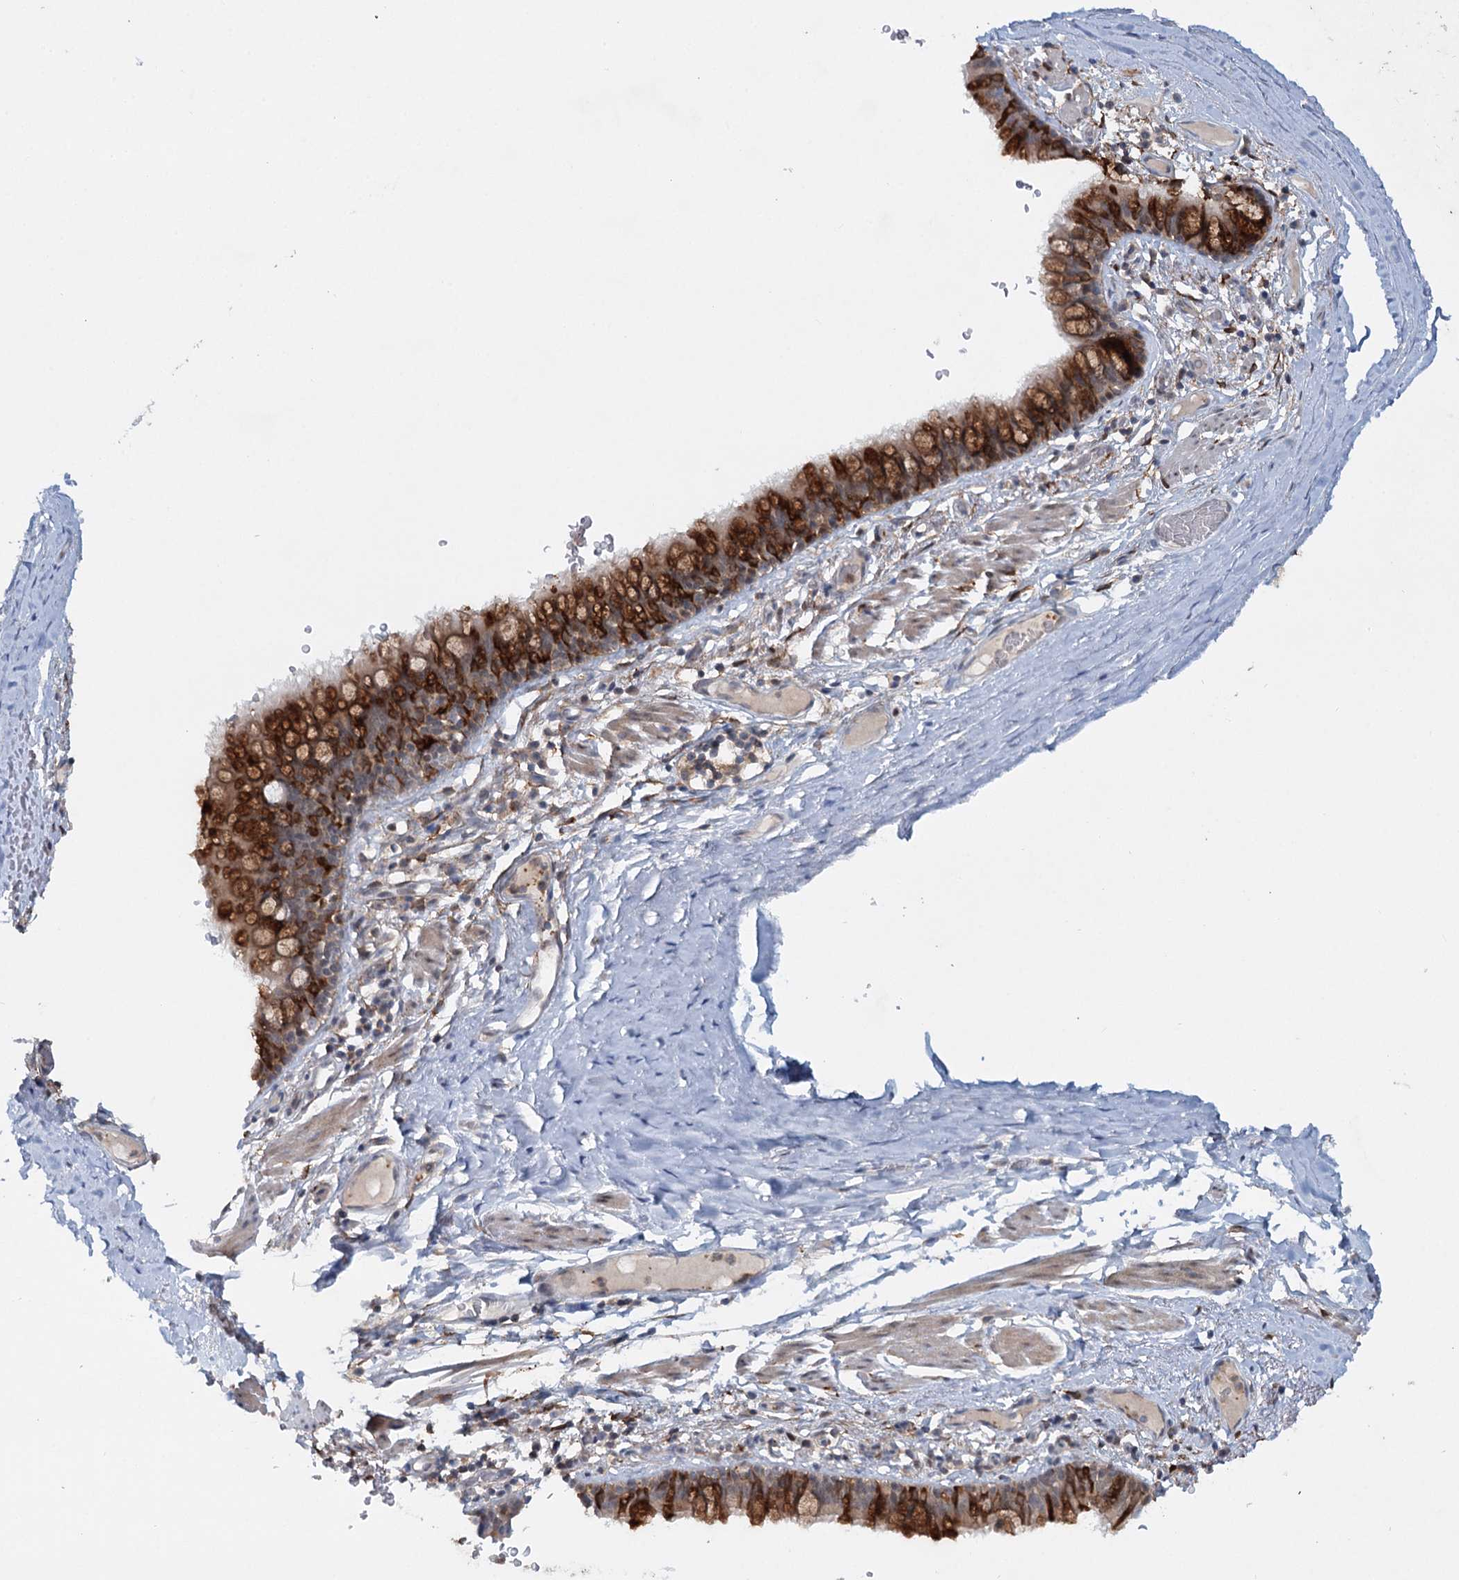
{"staining": {"intensity": "strong", "quantity": ">75%", "location": "cytoplasmic/membranous"}, "tissue": "bronchus", "cell_type": "Respiratory epithelial cells", "image_type": "normal", "snomed": [{"axis": "morphology", "description": "Normal tissue, NOS"}, {"axis": "topography", "description": "Cartilage tissue"}, {"axis": "topography", "description": "Bronchus"}], "caption": "DAB immunohistochemical staining of unremarkable human bronchus displays strong cytoplasmic/membranous protein staining in about >75% of respiratory epithelial cells. The protein is shown in brown color, while the nuclei are stained blue.", "gene": "WDR44", "patient": {"sex": "female", "age": 36}}